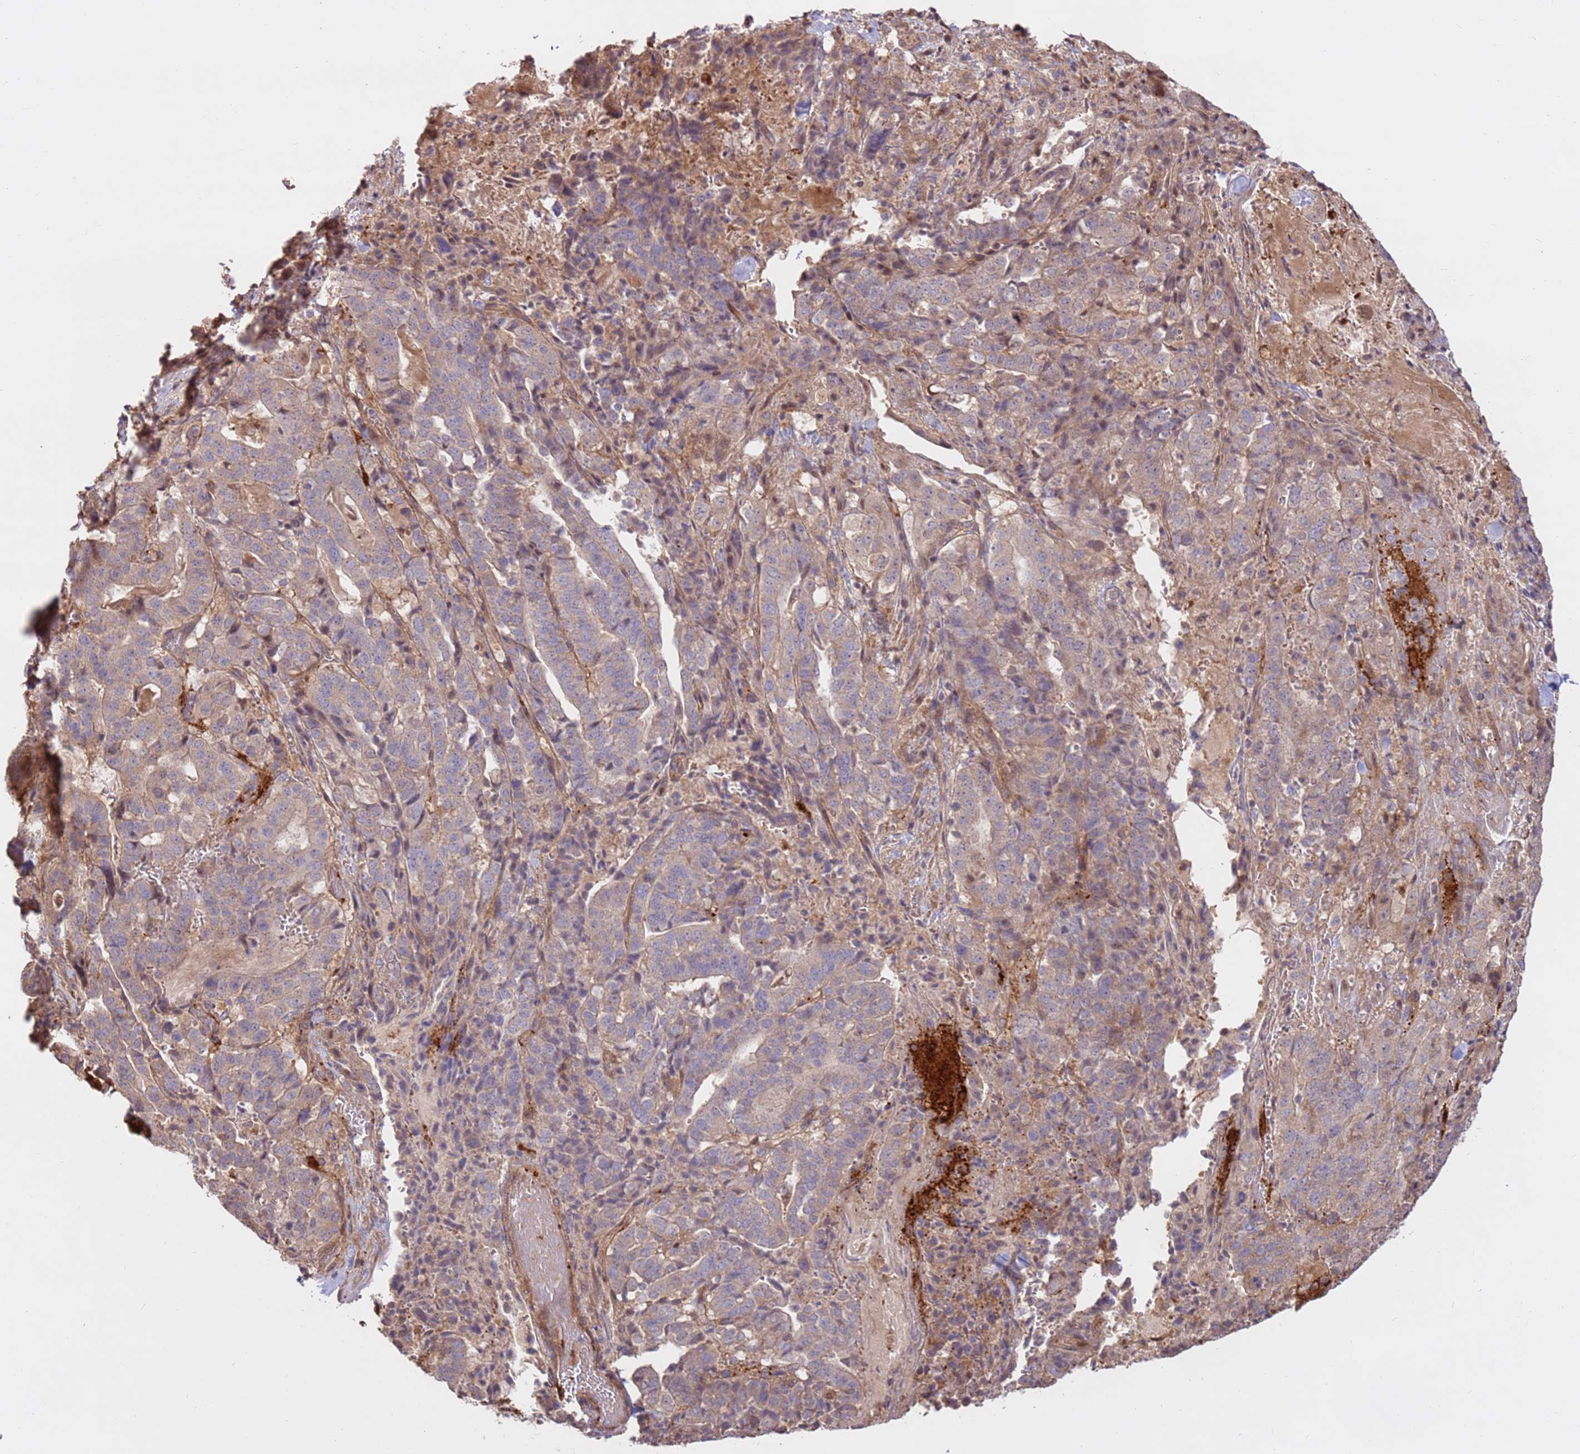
{"staining": {"intensity": "weak", "quantity": "<25%", "location": "cytoplasmic/membranous"}, "tissue": "stomach cancer", "cell_type": "Tumor cells", "image_type": "cancer", "snomed": [{"axis": "morphology", "description": "Adenocarcinoma, NOS"}, {"axis": "topography", "description": "Stomach"}], "caption": "Immunohistochemical staining of human stomach cancer (adenocarcinoma) displays no significant expression in tumor cells.", "gene": "CCDC112", "patient": {"sex": "male", "age": 48}}